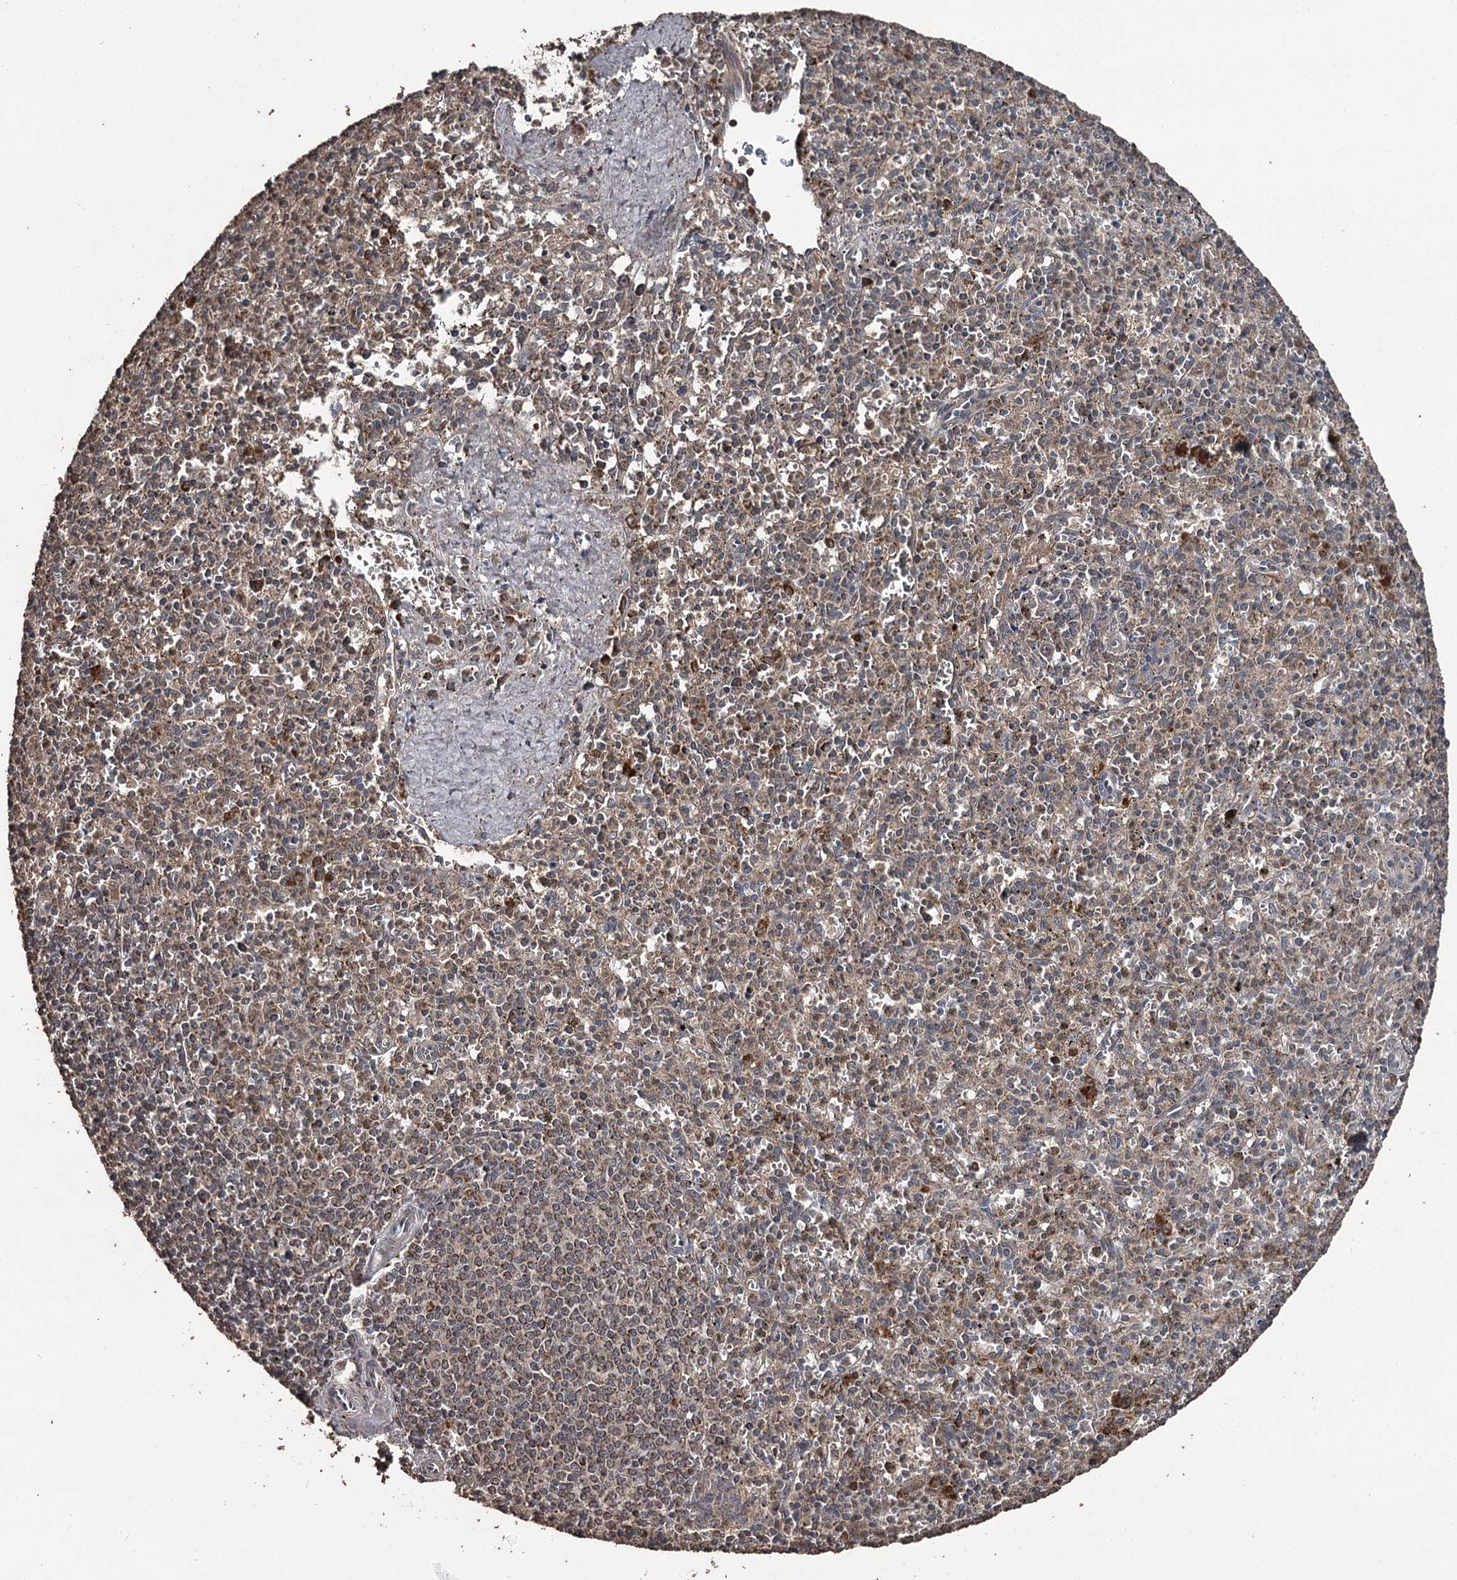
{"staining": {"intensity": "moderate", "quantity": ">75%", "location": "cytoplasmic/membranous"}, "tissue": "spleen", "cell_type": "Cells in red pulp", "image_type": "normal", "snomed": [{"axis": "morphology", "description": "Normal tissue, NOS"}, {"axis": "topography", "description": "Spleen"}], "caption": "Immunohistochemistry (IHC) (DAB (3,3'-diaminobenzidine)) staining of unremarkable spleen displays moderate cytoplasmic/membranous protein positivity in about >75% of cells in red pulp.", "gene": "WIPI1", "patient": {"sex": "male", "age": 72}}